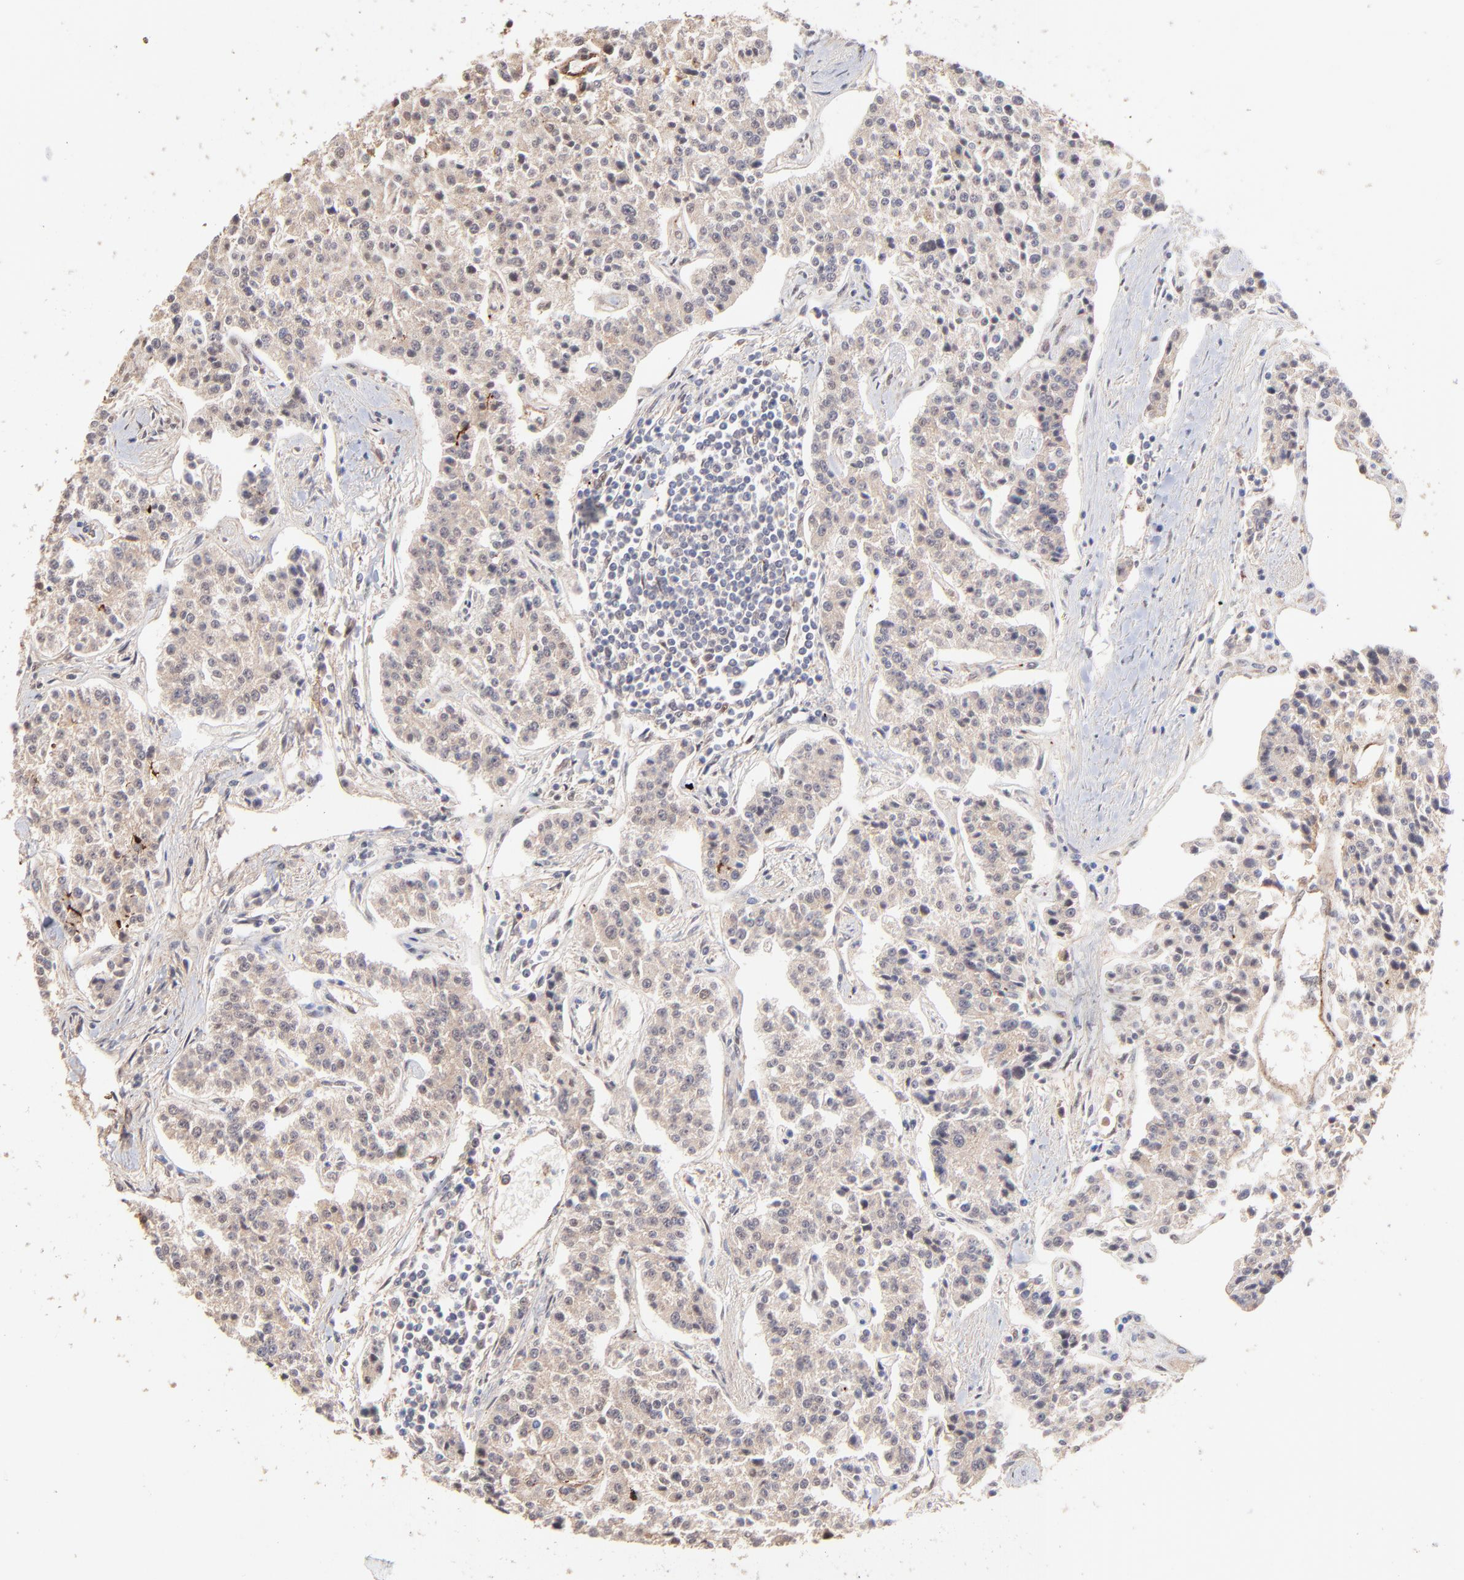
{"staining": {"intensity": "weak", "quantity": ">75%", "location": "cytoplasmic/membranous"}, "tissue": "carcinoid", "cell_type": "Tumor cells", "image_type": "cancer", "snomed": [{"axis": "morphology", "description": "Carcinoid, malignant, NOS"}, {"axis": "topography", "description": "Stomach"}], "caption": "Protein staining of carcinoid (malignant) tissue reveals weak cytoplasmic/membranous expression in about >75% of tumor cells. The staining is performed using DAB brown chromogen to label protein expression. The nuclei are counter-stained blue using hematoxylin.", "gene": "PSMD14", "patient": {"sex": "female", "age": 76}}